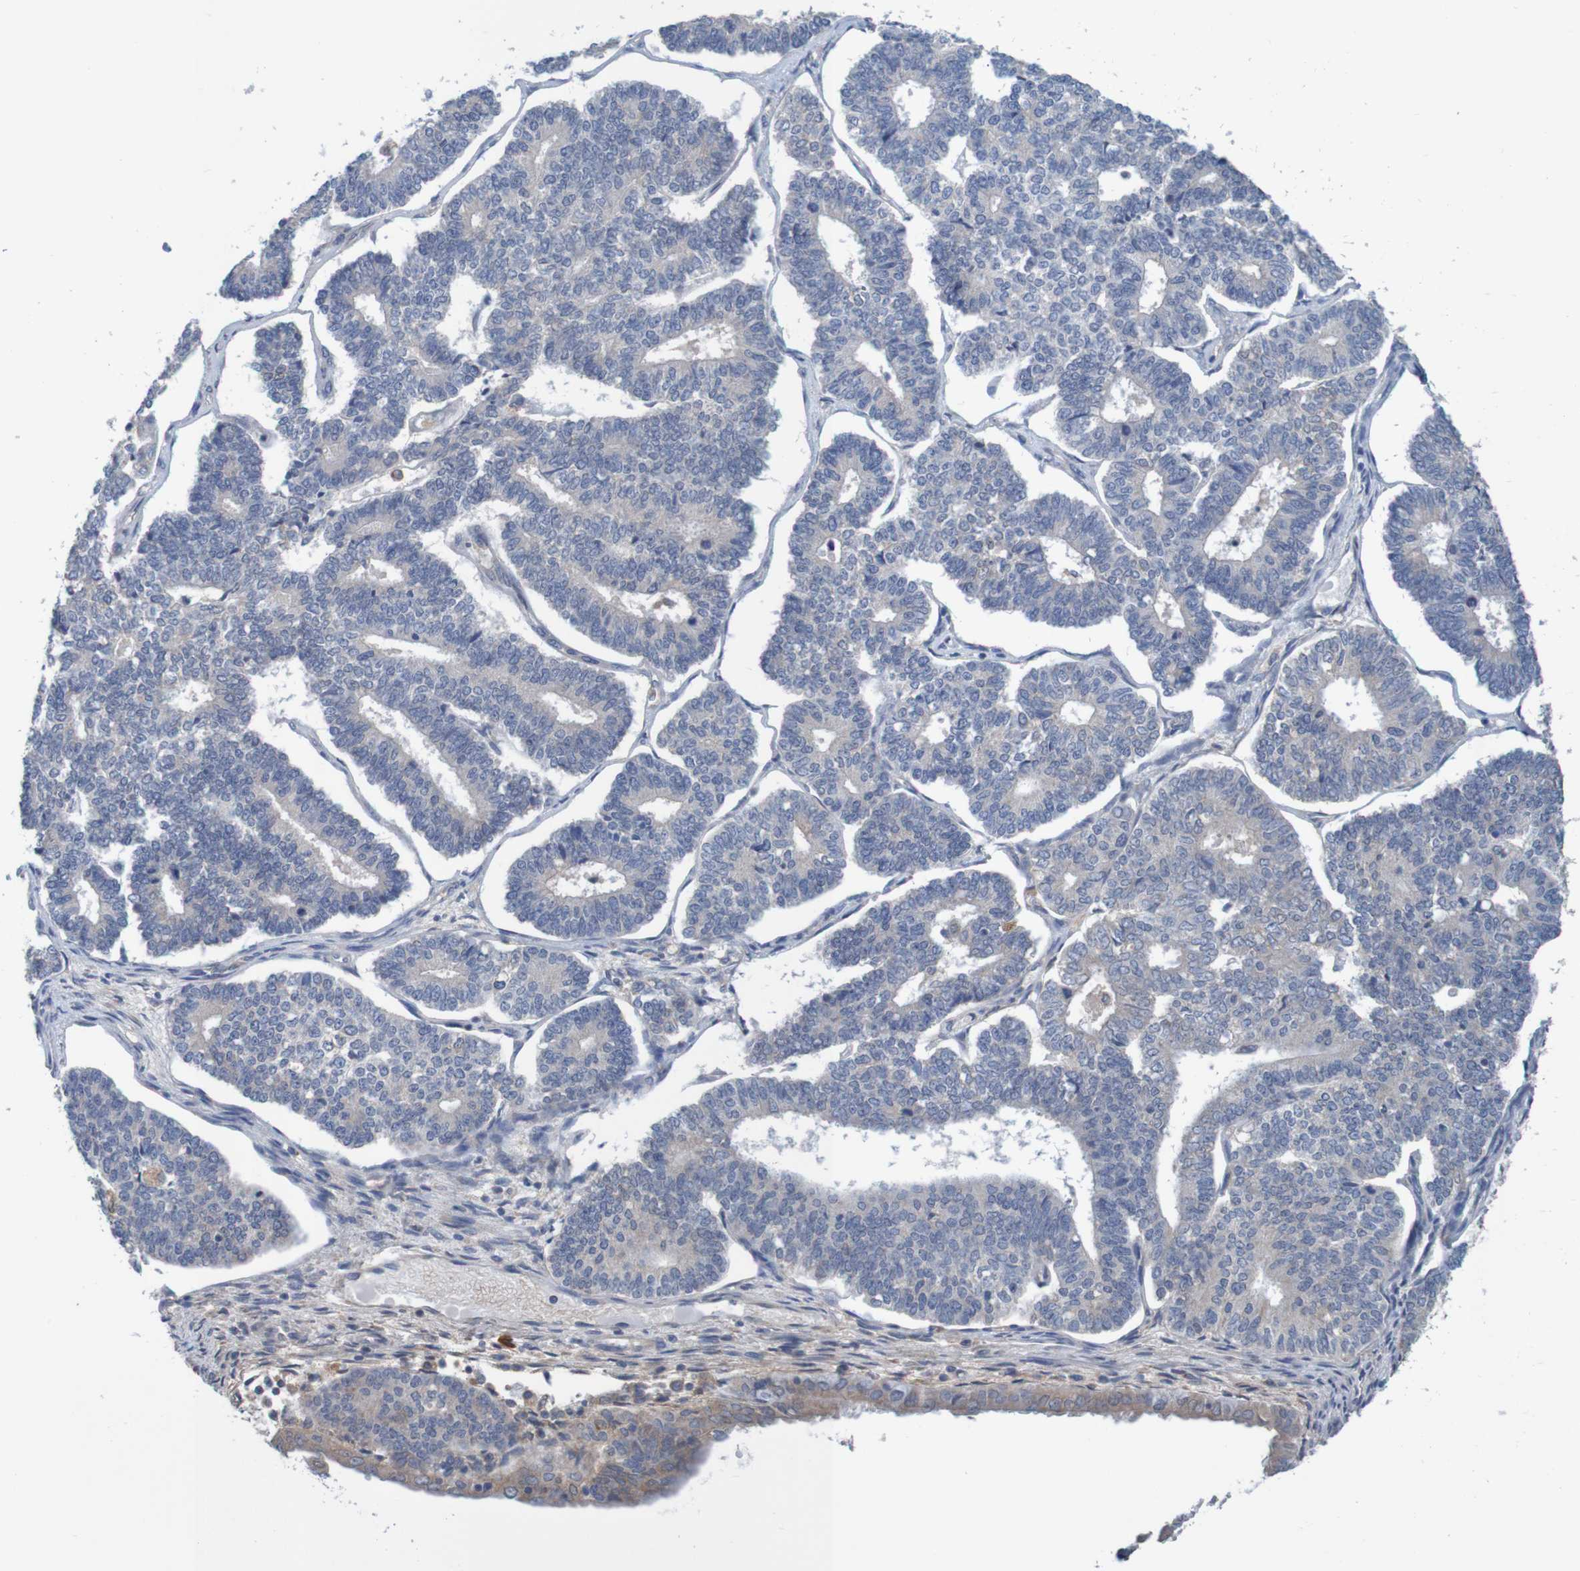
{"staining": {"intensity": "weak", "quantity": "25%-75%", "location": "cytoplasmic/membranous"}, "tissue": "endometrial cancer", "cell_type": "Tumor cells", "image_type": "cancer", "snomed": [{"axis": "morphology", "description": "Adenocarcinoma, NOS"}, {"axis": "topography", "description": "Endometrium"}], "caption": "This image displays IHC staining of human endometrial cancer (adenocarcinoma), with low weak cytoplasmic/membranous positivity in about 25%-75% of tumor cells.", "gene": "LTA", "patient": {"sex": "female", "age": 70}}